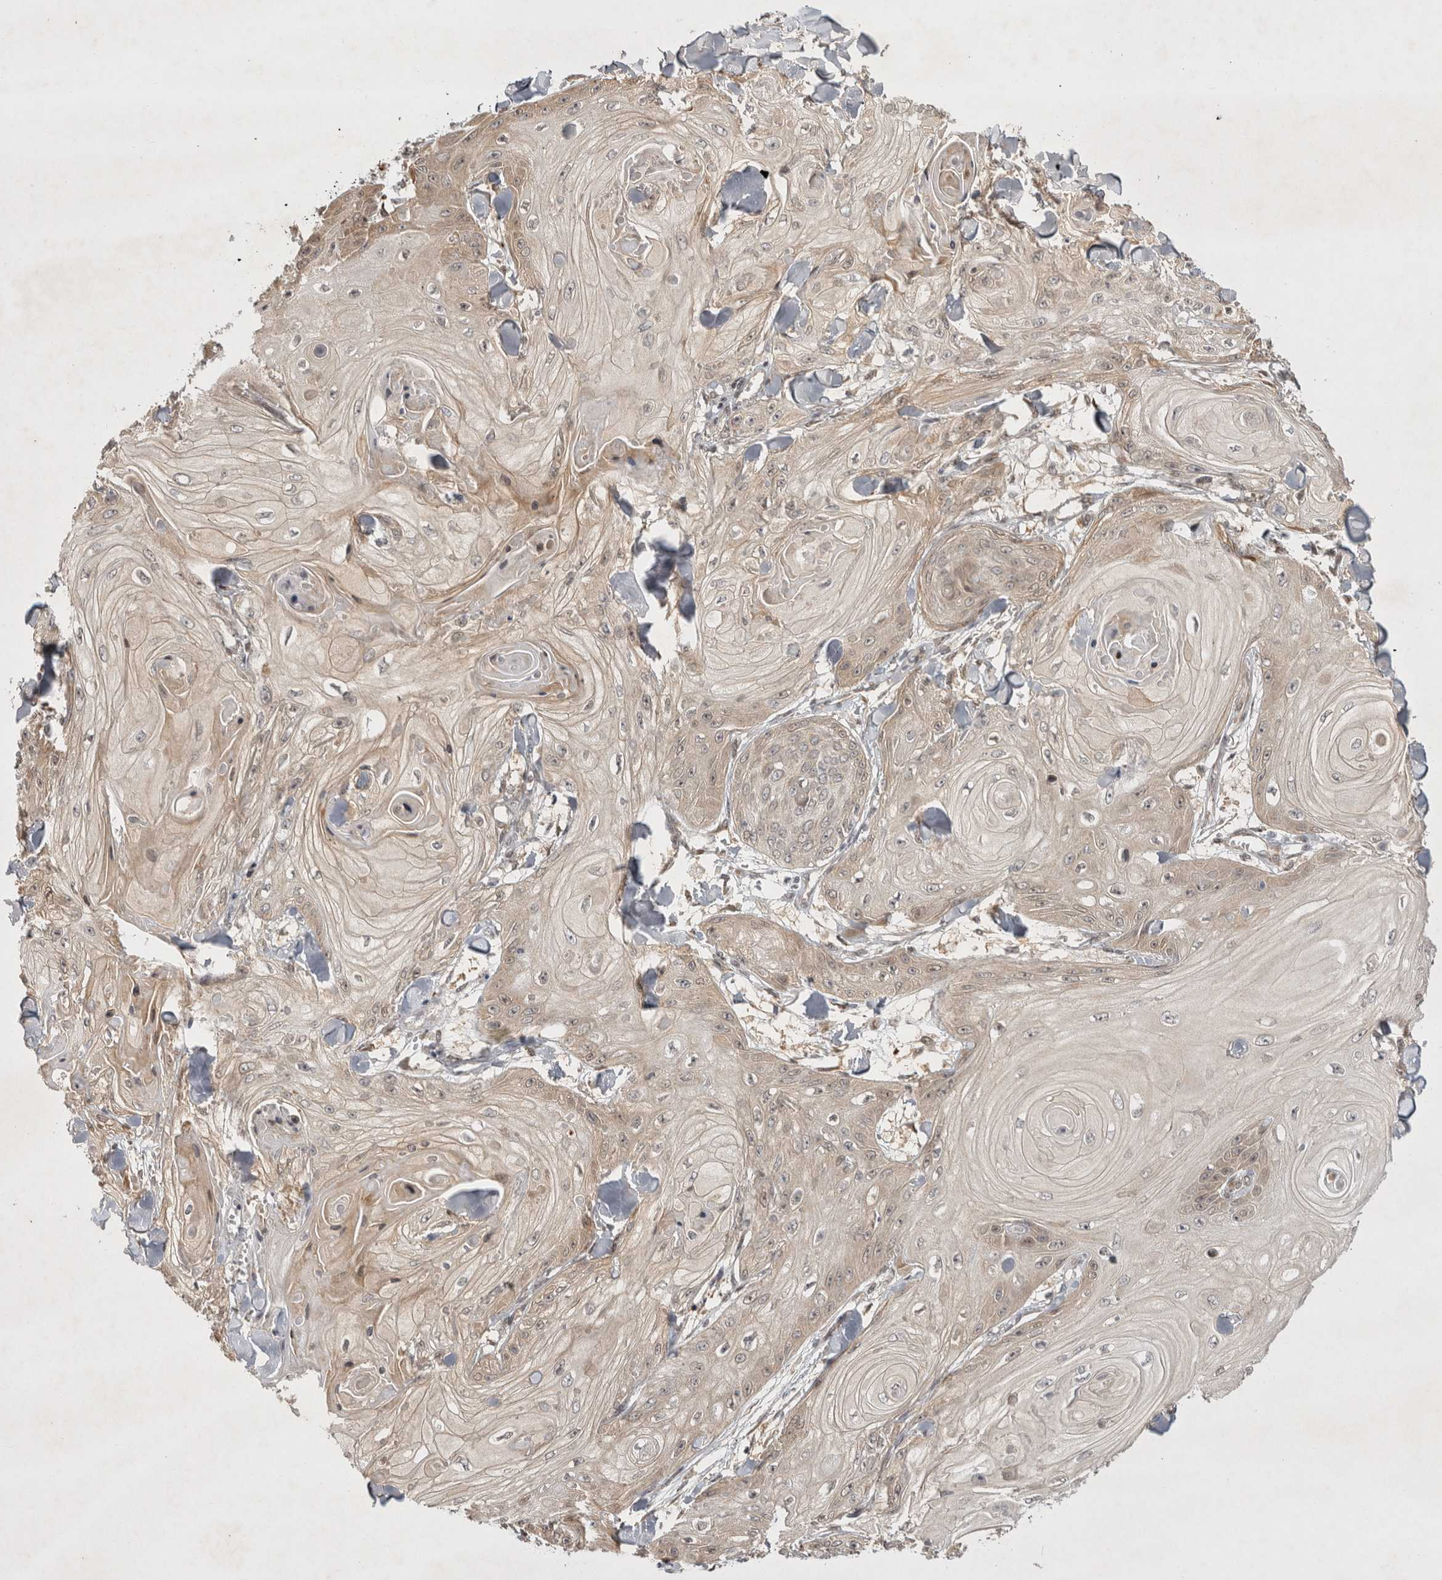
{"staining": {"intensity": "weak", "quantity": ">75%", "location": "cytoplasmic/membranous,nuclear"}, "tissue": "skin cancer", "cell_type": "Tumor cells", "image_type": "cancer", "snomed": [{"axis": "morphology", "description": "Squamous cell carcinoma, NOS"}, {"axis": "topography", "description": "Skin"}], "caption": "Immunohistochemistry (DAB (3,3'-diaminobenzidine)) staining of skin squamous cell carcinoma demonstrates weak cytoplasmic/membranous and nuclear protein staining in approximately >75% of tumor cells.", "gene": "ZNF318", "patient": {"sex": "male", "age": 74}}